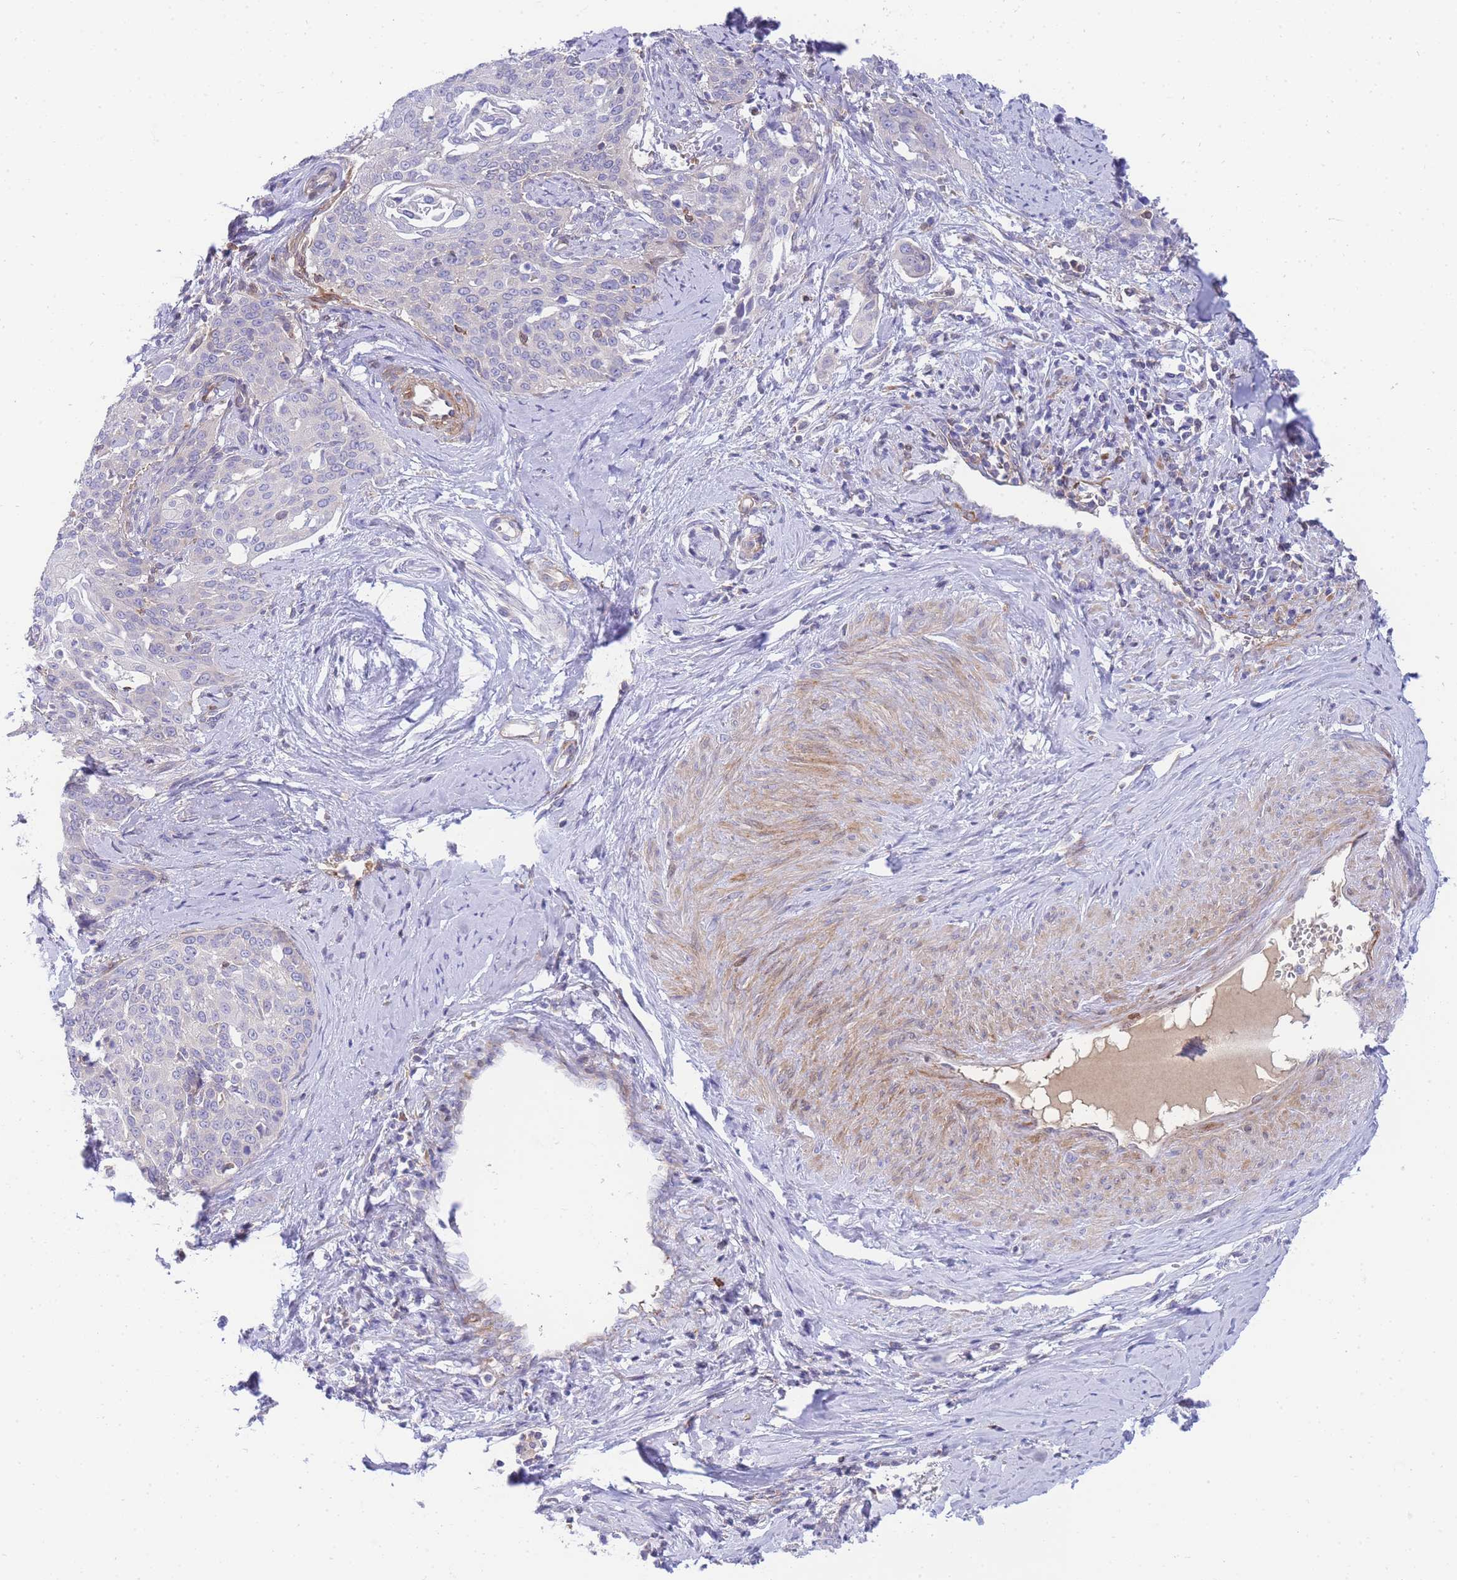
{"staining": {"intensity": "negative", "quantity": "none", "location": "none"}, "tissue": "cervical cancer", "cell_type": "Tumor cells", "image_type": "cancer", "snomed": [{"axis": "morphology", "description": "Squamous cell carcinoma, NOS"}, {"axis": "topography", "description": "Cervix"}], "caption": "An immunohistochemistry (IHC) image of squamous cell carcinoma (cervical) is shown. There is no staining in tumor cells of squamous cell carcinoma (cervical).", "gene": "FBN3", "patient": {"sex": "female", "age": 44}}